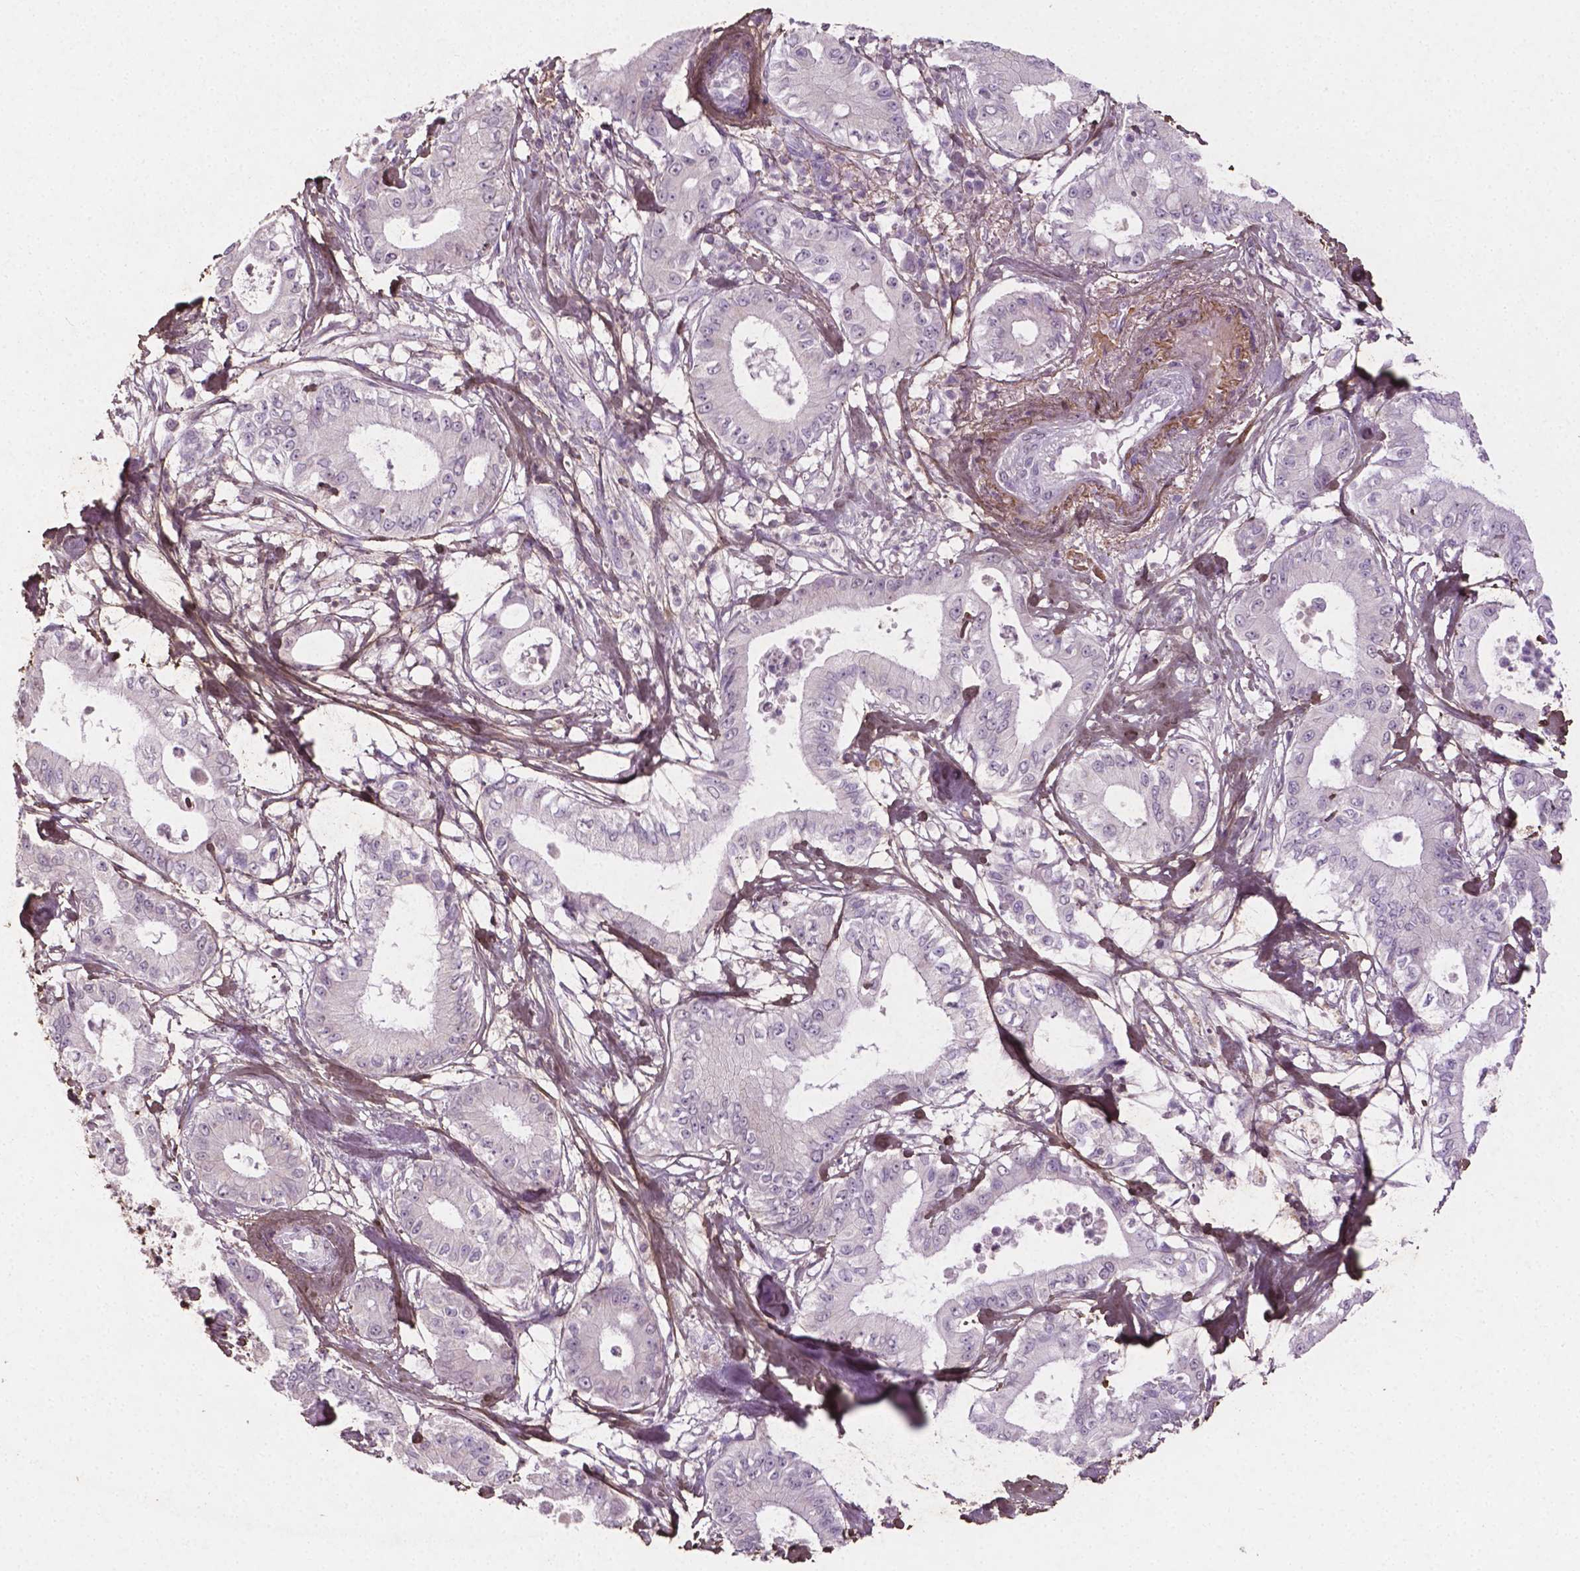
{"staining": {"intensity": "negative", "quantity": "none", "location": "none"}, "tissue": "pancreatic cancer", "cell_type": "Tumor cells", "image_type": "cancer", "snomed": [{"axis": "morphology", "description": "Adenocarcinoma, NOS"}, {"axis": "topography", "description": "Pancreas"}], "caption": "Immunohistochemistry (IHC) of pancreatic cancer shows no positivity in tumor cells. (Immunohistochemistry (IHC), brightfield microscopy, high magnification).", "gene": "DLG2", "patient": {"sex": "male", "age": 71}}